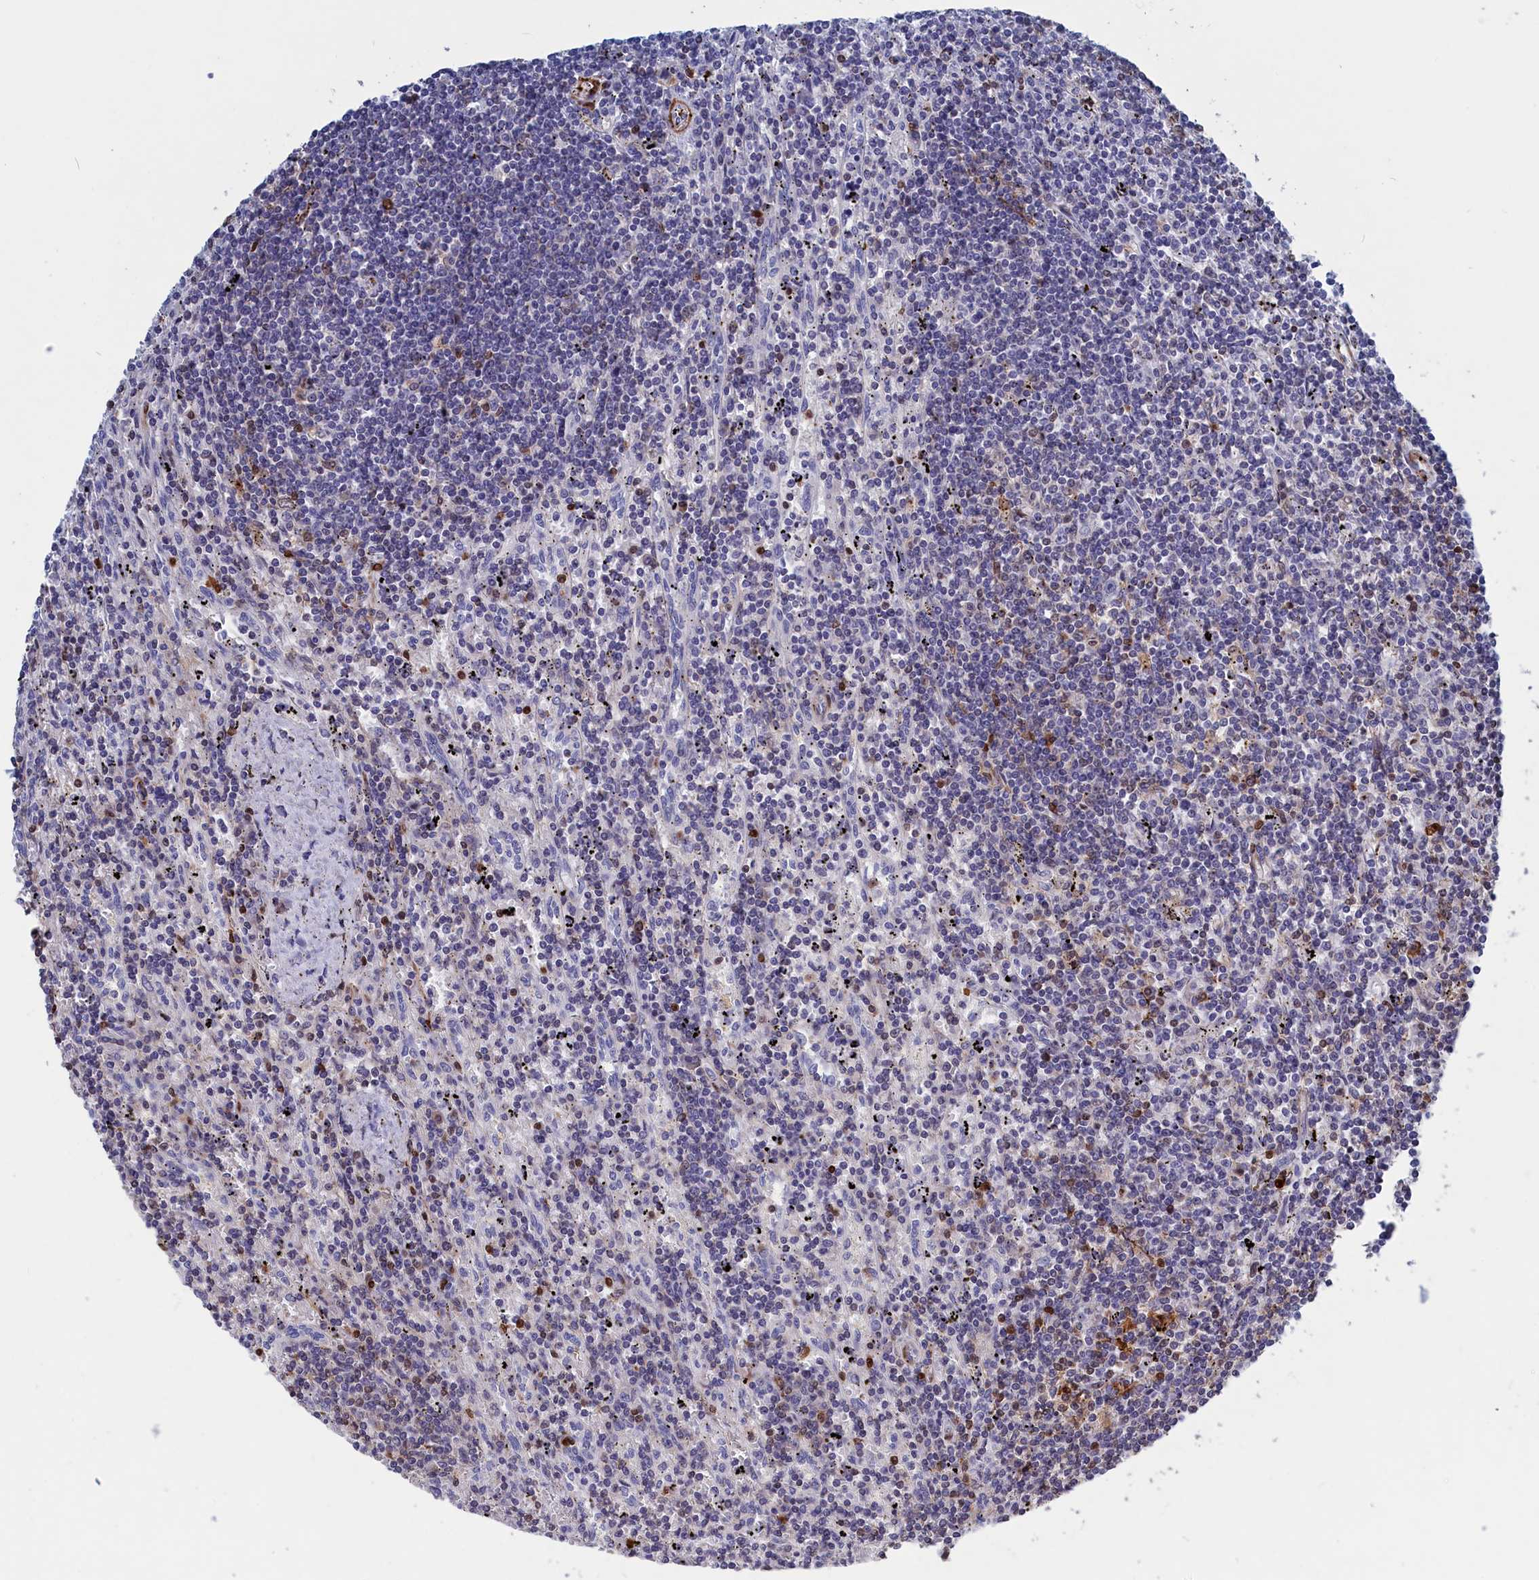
{"staining": {"intensity": "negative", "quantity": "none", "location": "none"}, "tissue": "lymphoma", "cell_type": "Tumor cells", "image_type": "cancer", "snomed": [{"axis": "morphology", "description": "Malignant lymphoma, non-Hodgkin's type, Low grade"}, {"axis": "topography", "description": "Spleen"}], "caption": "Immunohistochemistry (IHC) of human lymphoma reveals no expression in tumor cells.", "gene": "CRIP1", "patient": {"sex": "male", "age": 76}}